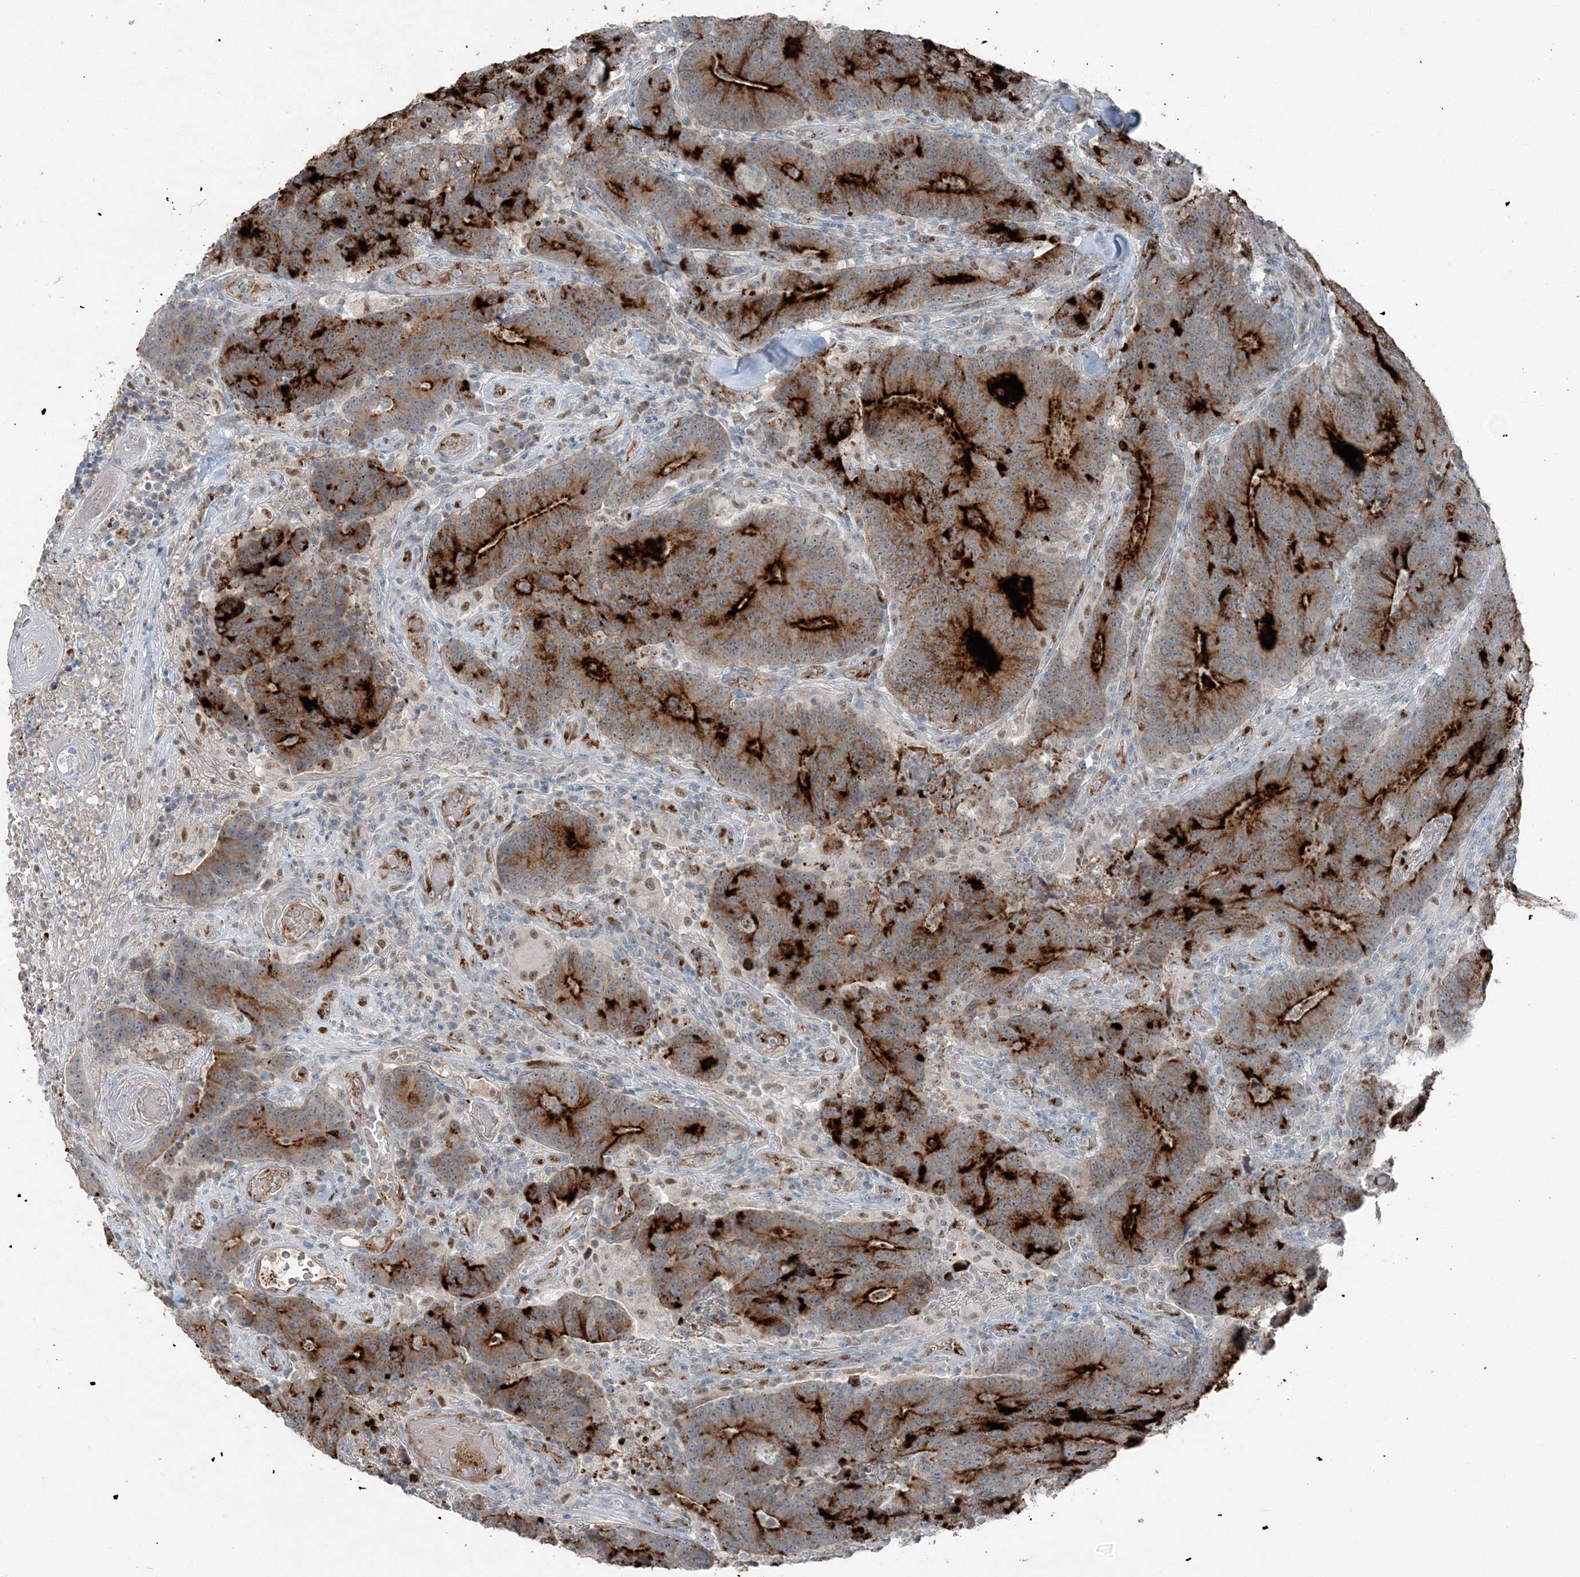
{"staining": {"intensity": "strong", "quantity": "25%-75%", "location": "cytoplasmic/membranous"}, "tissue": "colorectal cancer", "cell_type": "Tumor cells", "image_type": "cancer", "snomed": [{"axis": "morphology", "description": "Normal tissue, NOS"}, {"axis": "morphology", "description": "Adenocarcinoma, NOS"}, {"axis": "topography", "description": "Colon"}], "caption": "Brown immunohistochemical staining in human colorectal cancer (adenocarcinoma) exhibits strong cytoplasmic/membranous expression in about 25%-75% of tumor cells.", "gene": "ELOVL7", "patient": {"sex": "female", "age": 75}}